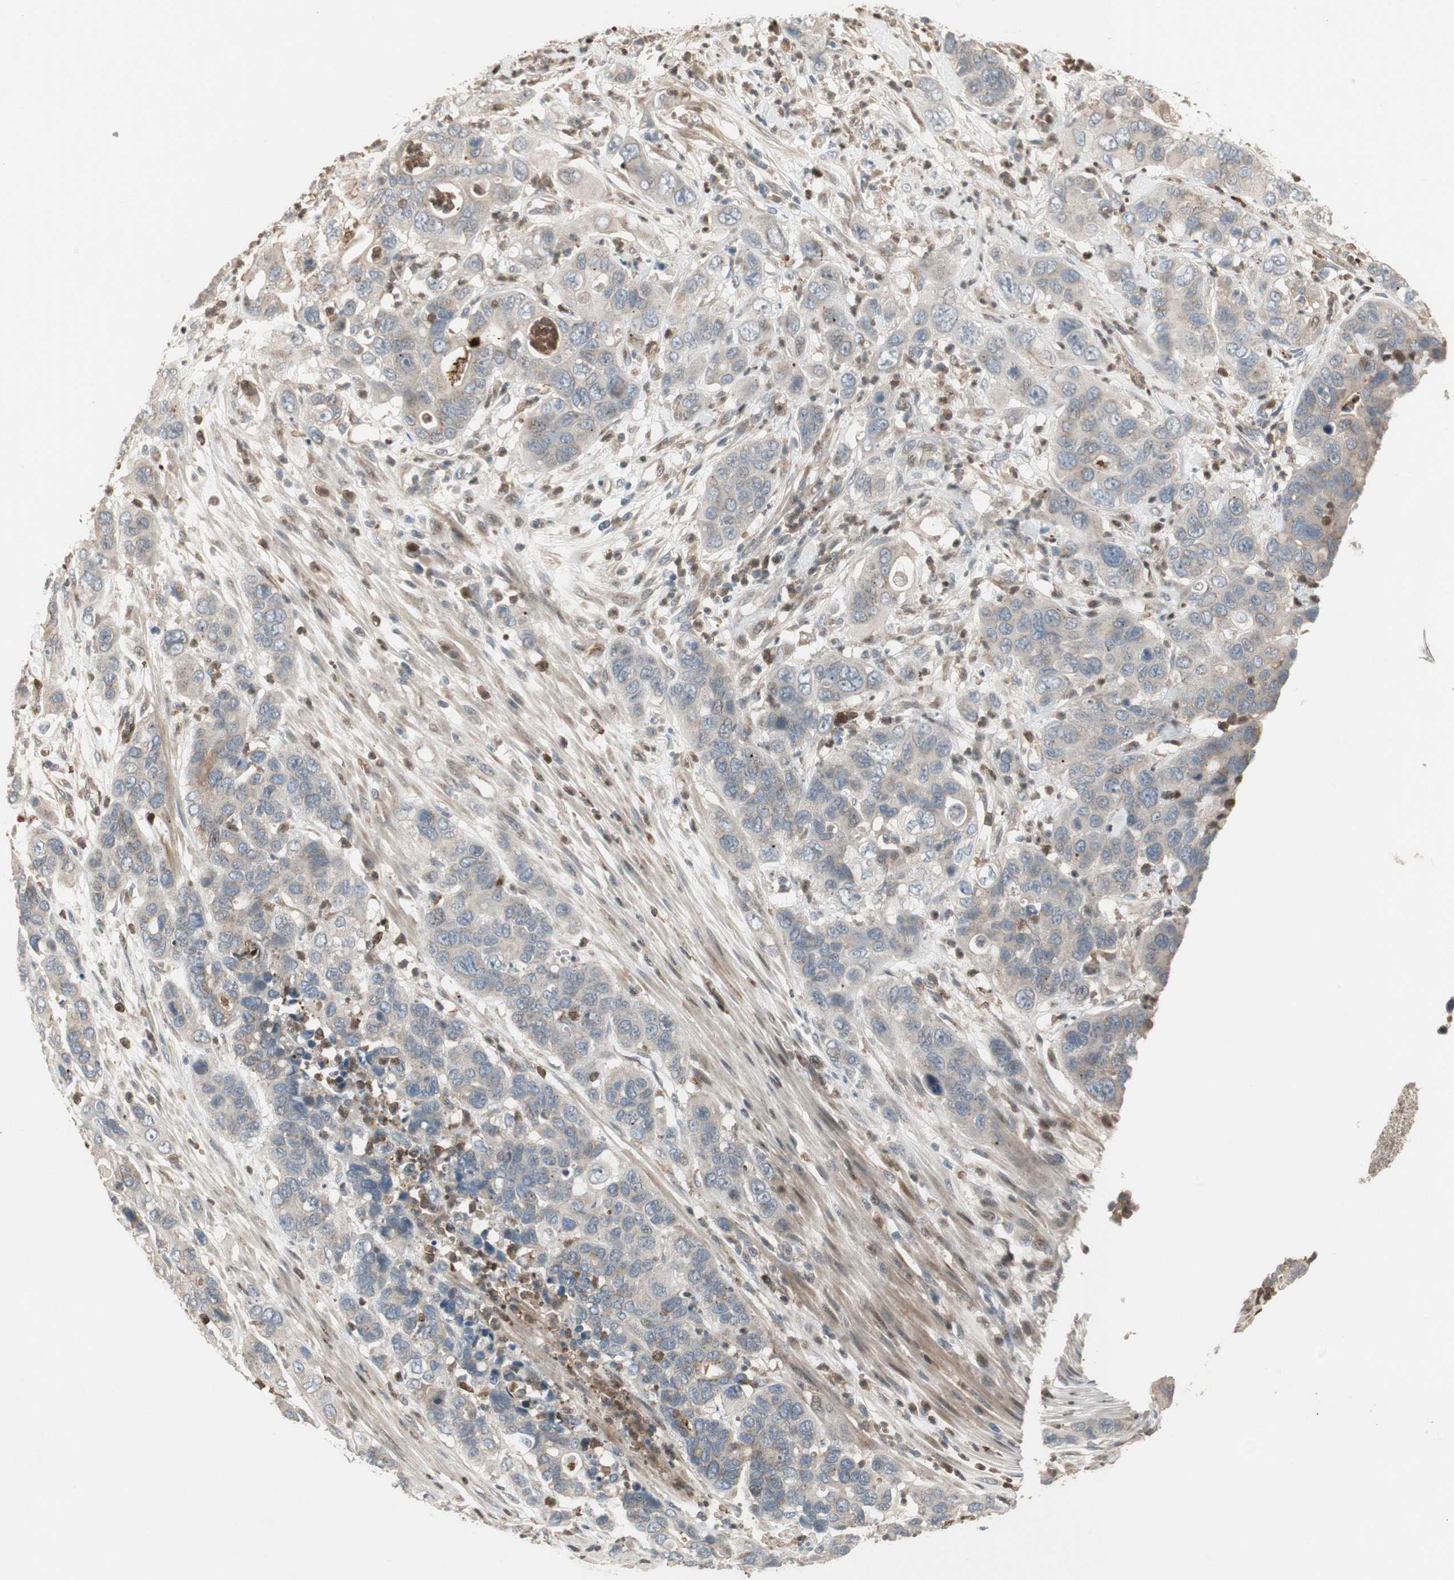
{"staining": {"intensity": "weak", "quantity": "<25%", "location": "cytoplasmic/membranous"}, "tissue": "pancreatic cancer", "cell_type": "Tumor cells", "image_type": "cancer", "snomed": [{"axis": "morphology", "description": "Adenocarcinoma, NOS"}, {"axis": "topography", "description": "Pancreas"}], "caption": "Tumor cells are negative for brown protein staining in pancreatic adenocarcinoma.", "gene": "SNX4", "patient": {"sex": "female", "age": 71}}